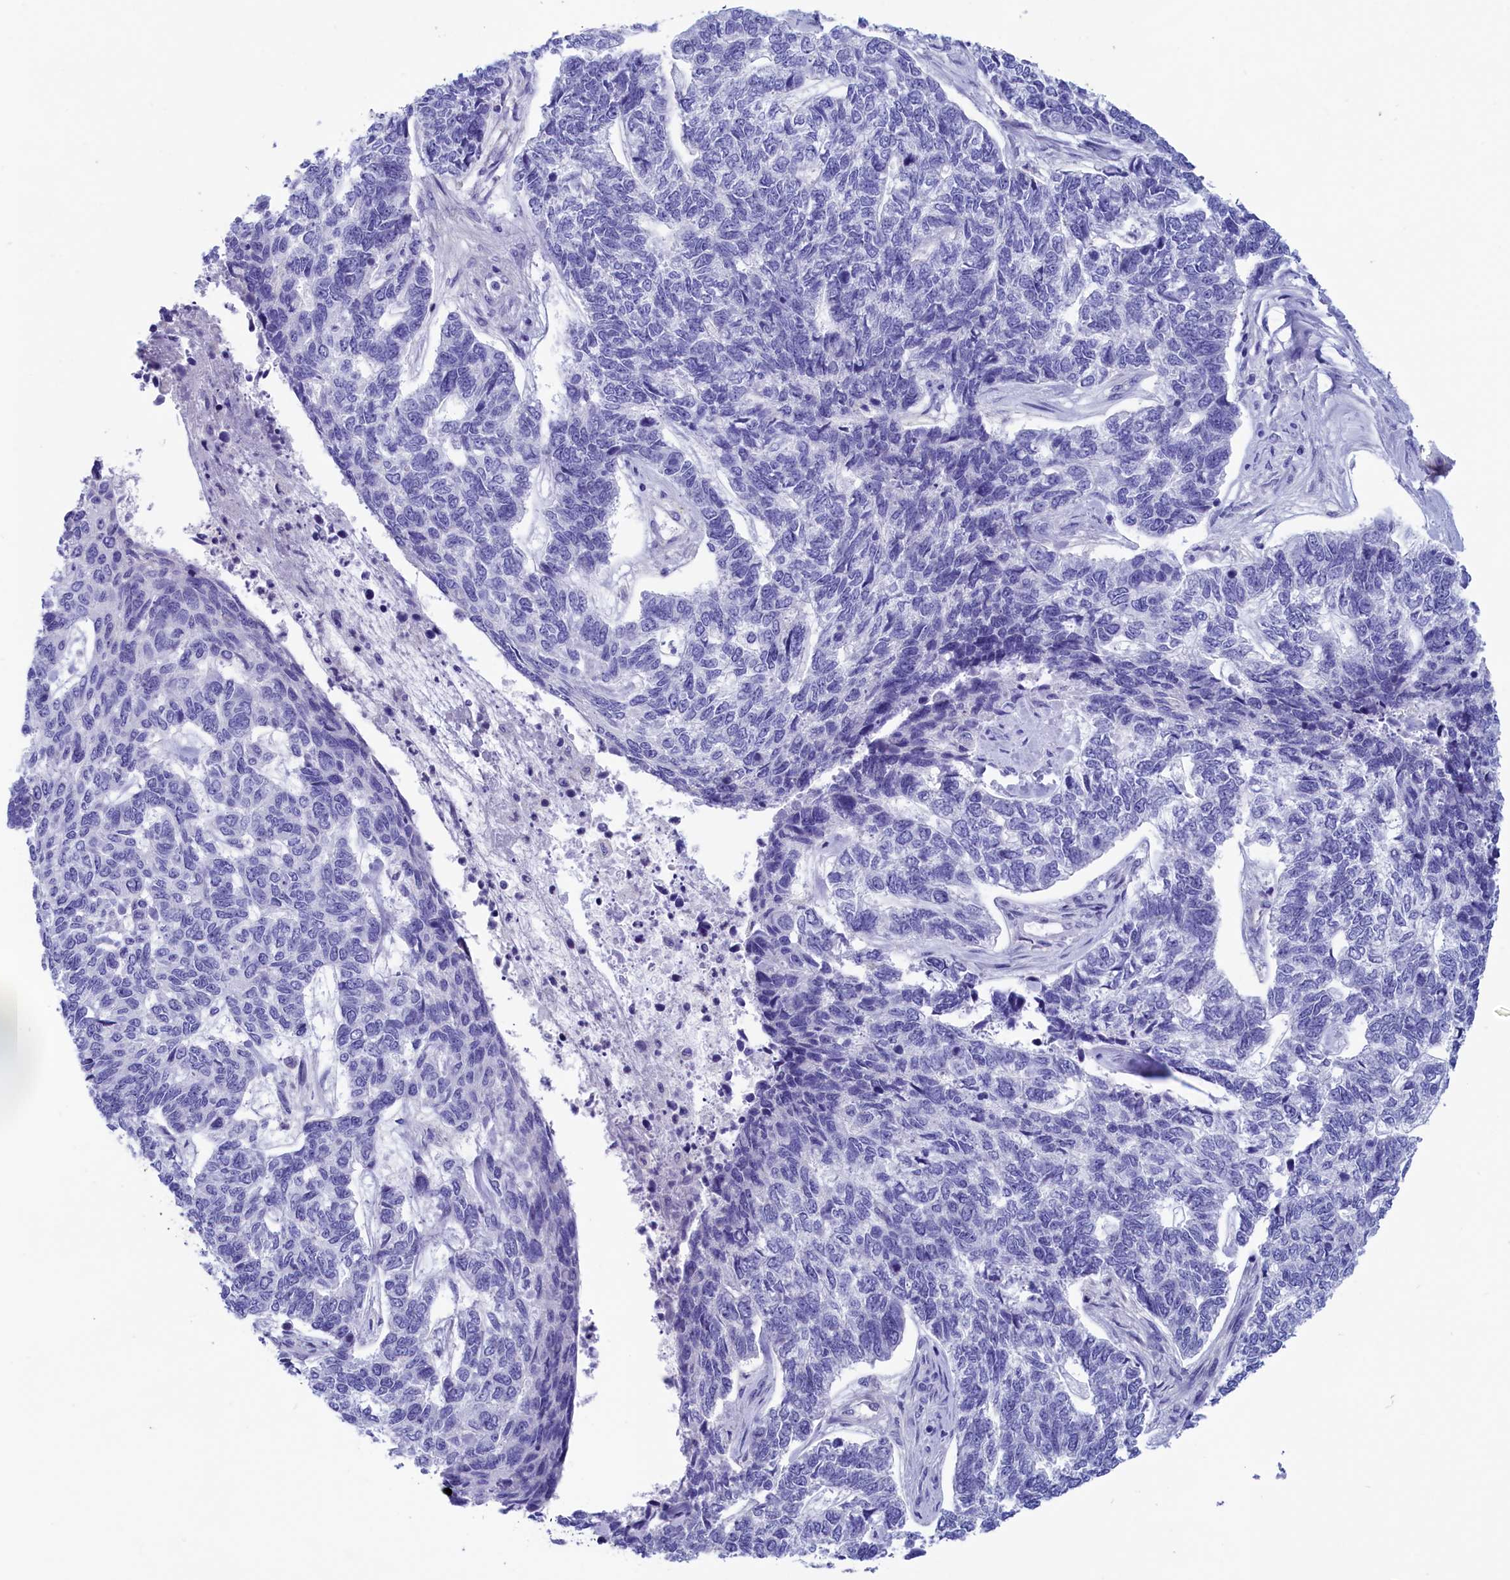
{"staining": {"intensity": "negative", "quantity": "none", "location": "none"}, "tissue": "skin cancer", "cell_type": "Tumor cells", "image_type": "cancer", "snomed": [{"axis": "morphology", "description": "Basal cell carcinoma"}, {"axis": "topography", "description": "Skin"}], "caption": "The IHC histopathology image has no significant expression in tumor cells of skin cancer (basal cell carcinoma) tissue. Nuclei are stained in blue.", "gene": "VPS35L", "patient": {"sex": "female", "age": 65}}